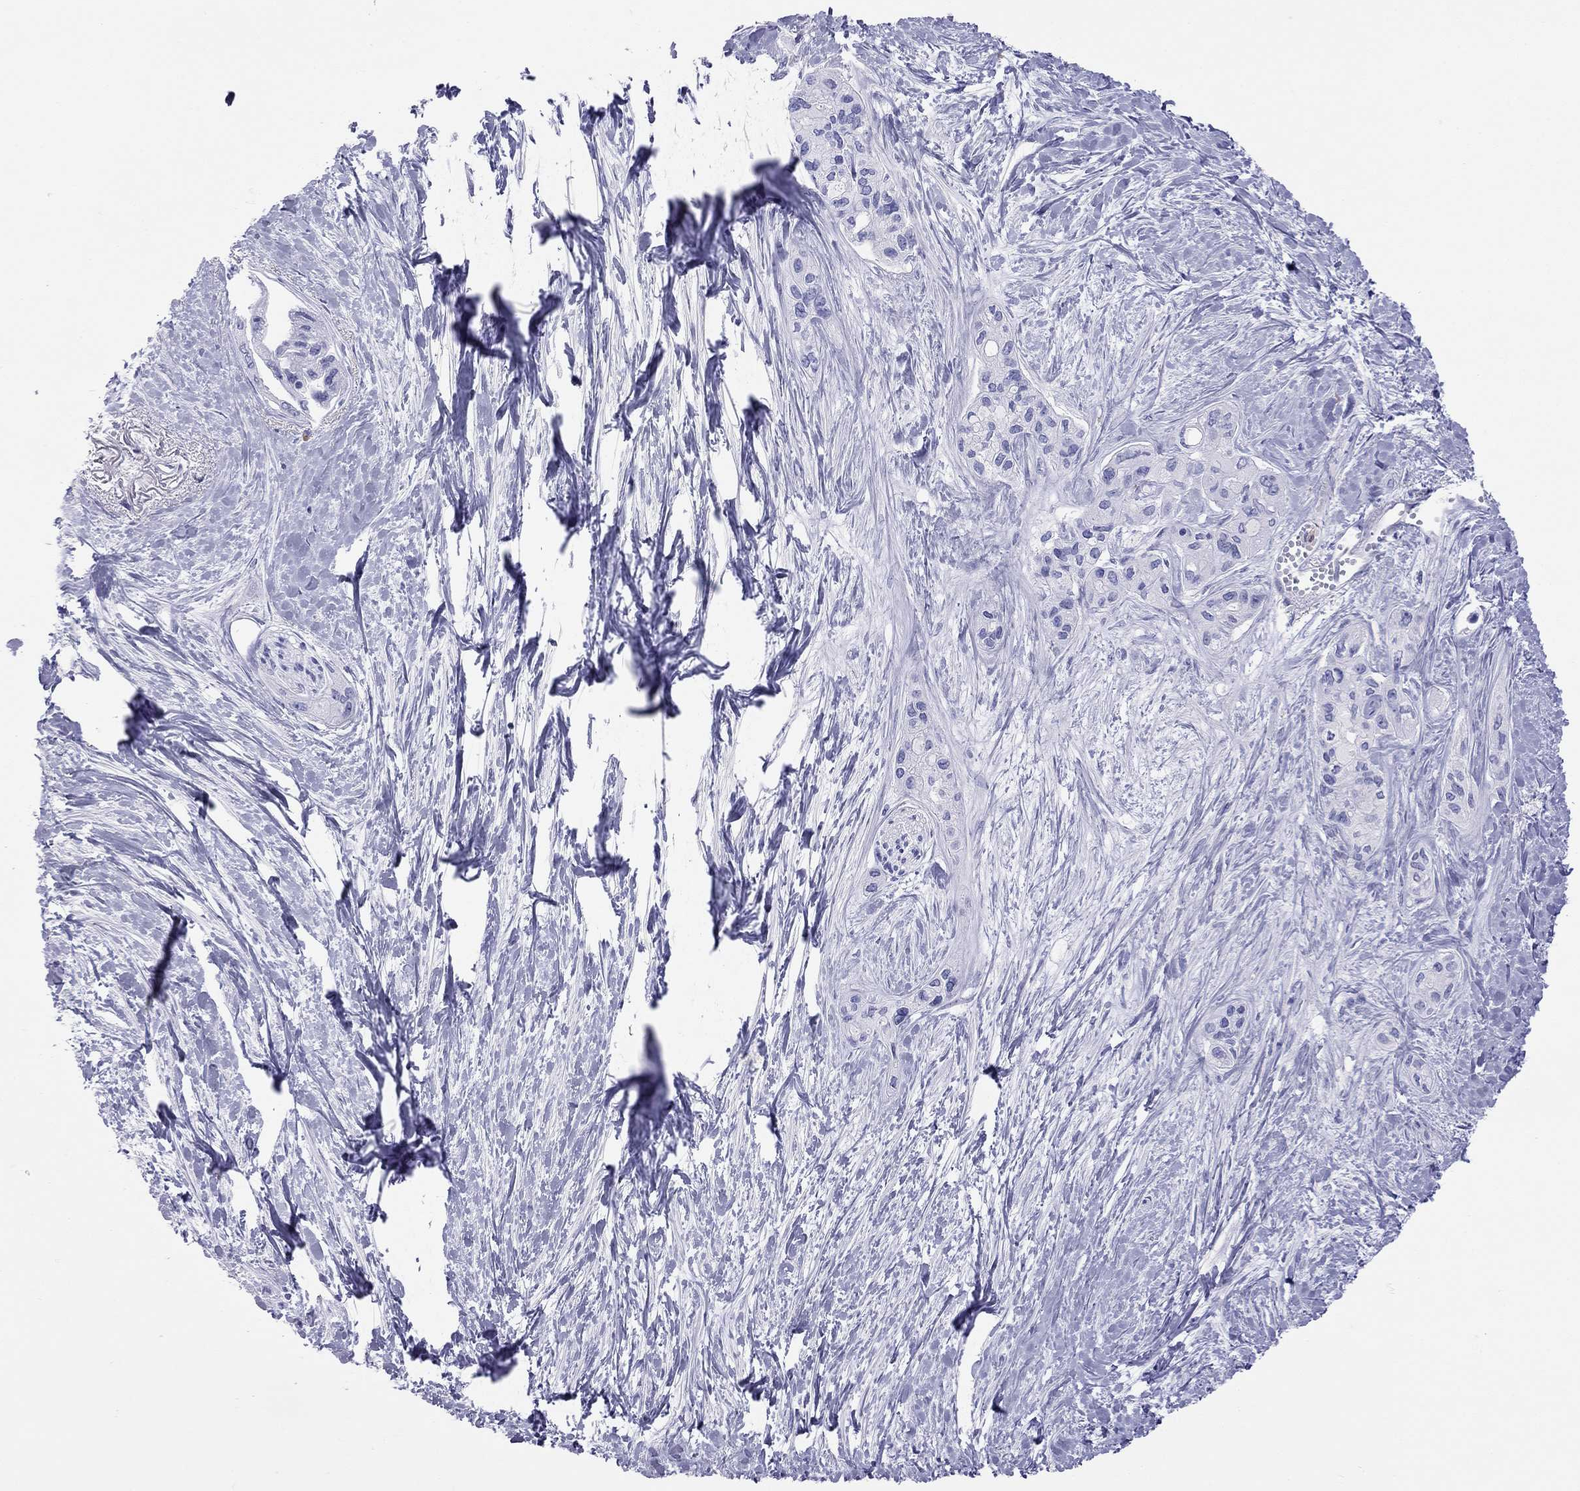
{"staining": {"intensity": "negative", "quantity": "none", "location": "none"}, "tissue": "pancreatic cancer", "cell_type": "Tumor cells", "image_type": "cancer", "snomed": [{"axis": "morphology", "description": "Adenocarcinoma, NOS"}, {"axis": "topography", "description": "Pancreas"}], "caption": "IHC photomicrograph of human adenocarcinoma (pancreatic) stained for a protein (brown), which displays no positivity in tumor cells.", "gene": "SLAMF1", "patient": {"sex": "female", "age": 50}}